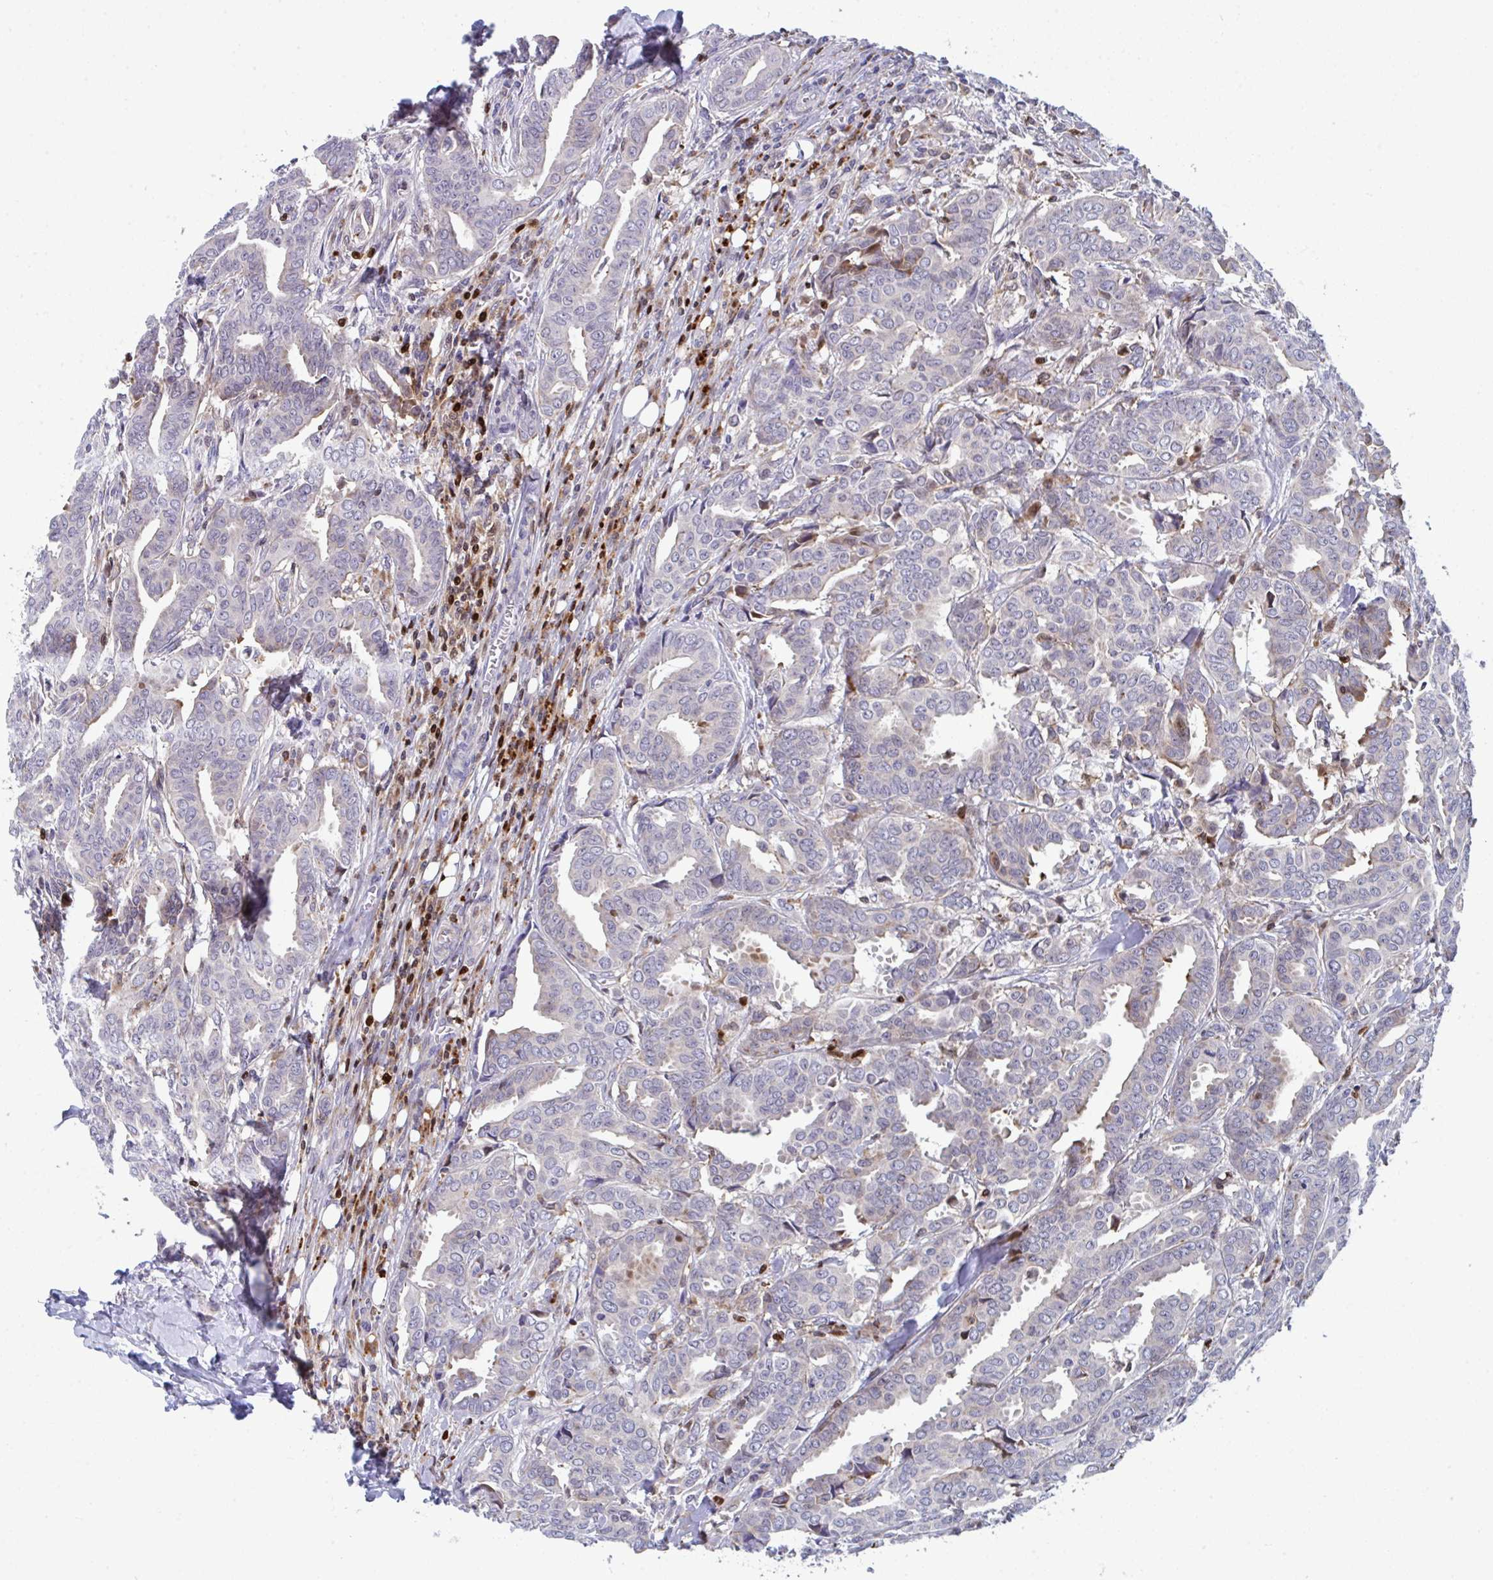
{"staining": {"intensity": "negative", "quantity": "none", "location": "none"}, "tissue": "breast cancer", "cell_type": "Tumor cells", "image_type": "cancer", "snomed": [{"axis": "morphology", "description": "Duct carcinoma"}, {"axis": "topography", "description": "Breast"}], "caption": "This is an immunohistochemistry (IHC) image of breast cancer (invasive ductal carcinoma). There is no staining in tumor cells.", "gene": "AOC2", "patient": {"sex": "female", "age": 45}}